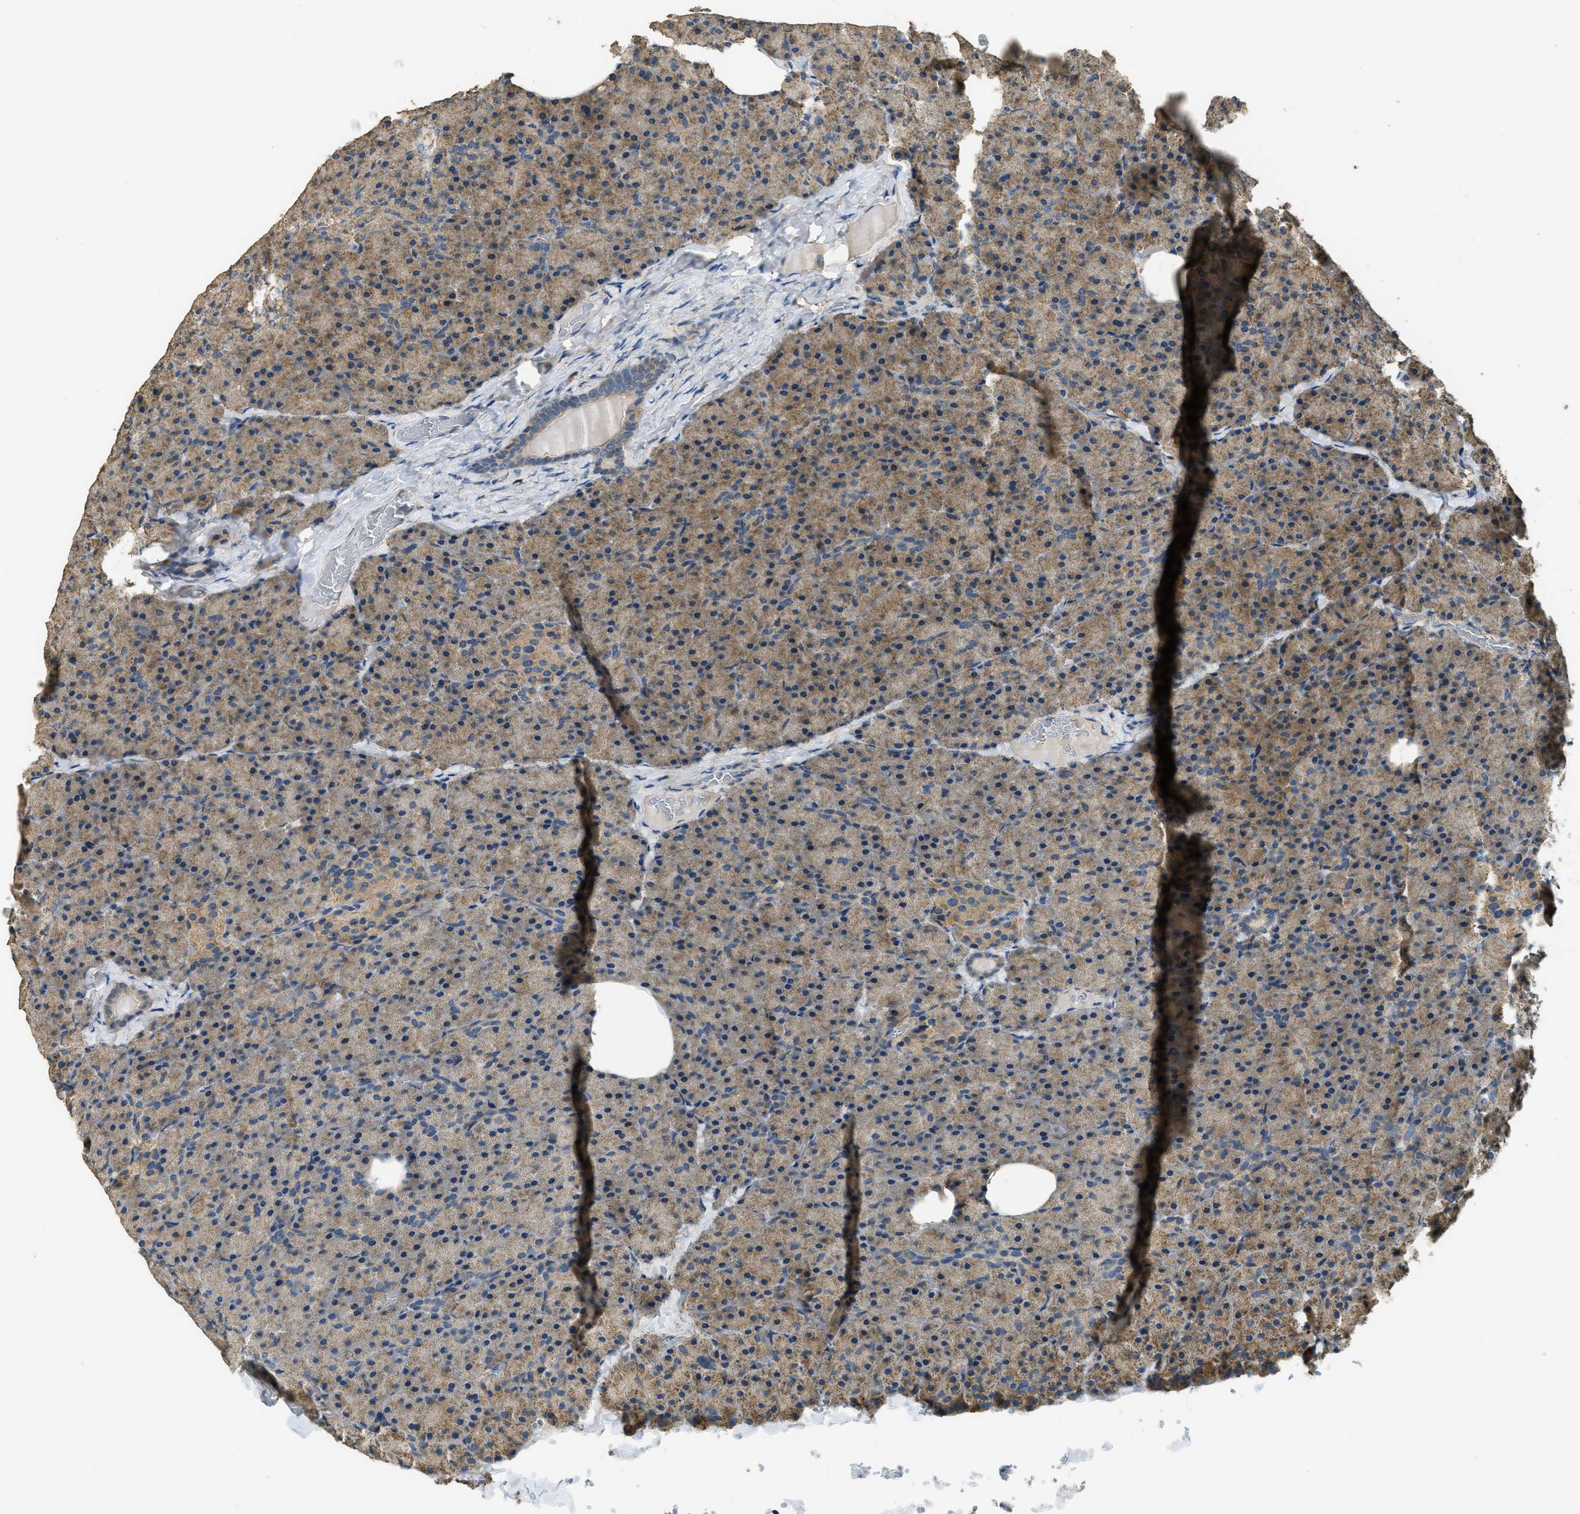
{"staining": {"intensity": "moderate", "quantity": ">75%", "location": "cytoplasmic/membranous"}, "tissue": "pancreas", "cell_type": "Exocrine glandular cells", "image_type": "normal", "snomed": [{"axis": "morphology", "description": "Normal tissue, NOS"}, {"axis": "topography", "description": "Pancreas"}], "caption": "Benign pancreas reveals moderate cytoplasmic/membranous staining in approximately >75% of exocrine glandular cells, visualized by immunohistochemistry. (brown staining indicates protein expression, while blue staining denotes nuclei).", "gene": "CD276", "patient": {"sex": "female", "age": 35}}